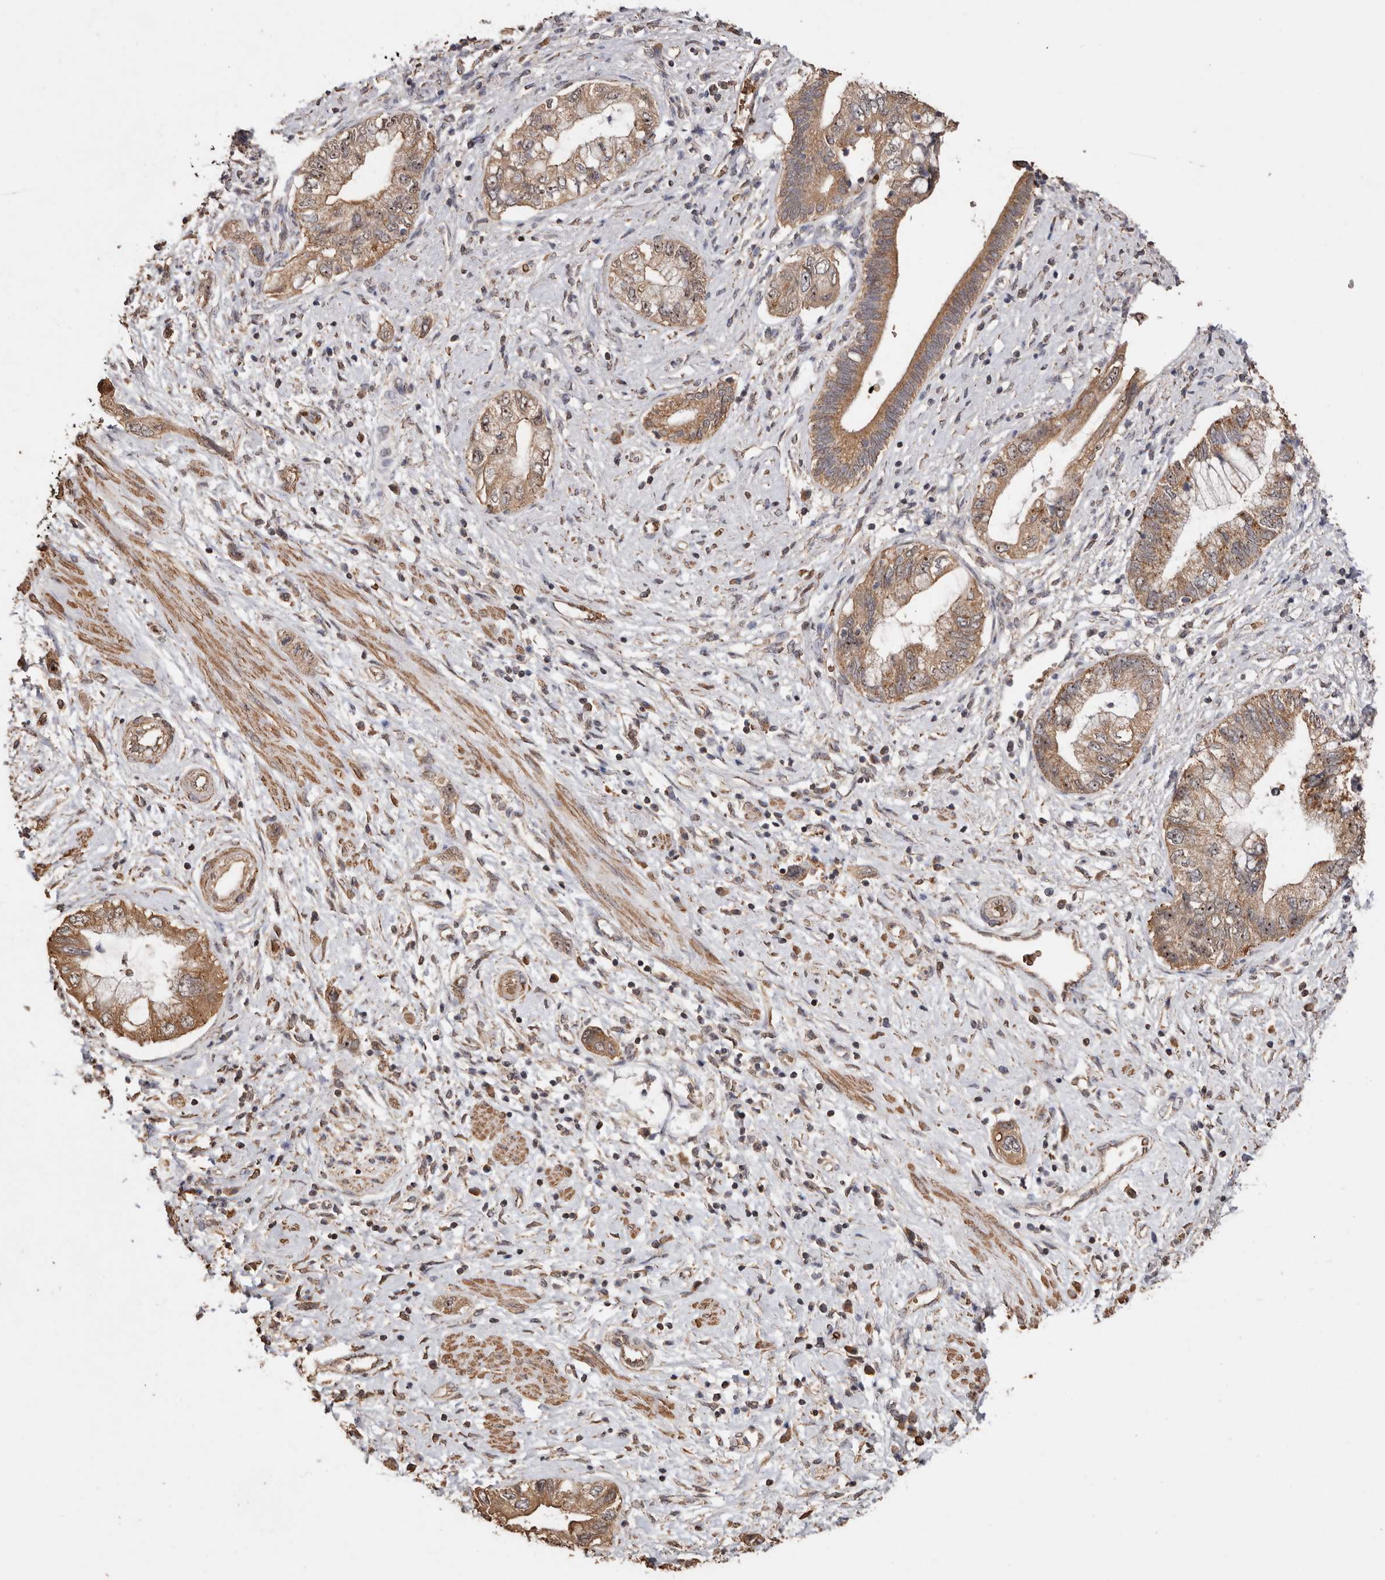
{"staining": {"intensity": "moderate", "quantity": ">75%", "location": "cytoplasmic/membranous"}, "tissue": "pancreatic cancer", "cell_type": "Tumor cells", "image_type": "cancer", "snomed": [{"axis": "morphology", "description": "Adenocarcinoma, NOS"}, {"axis": "topography", "description": "Pancreas"}], "caption": "Protein analysis of pancreatic cancer (adenocarcinoma) tissue displays moderate cytoplasmic/membranous staining in approximately >75% of tumor cells.", "gene": "GRAMD2A", "patient": {"sex": "female", "age": 73}}